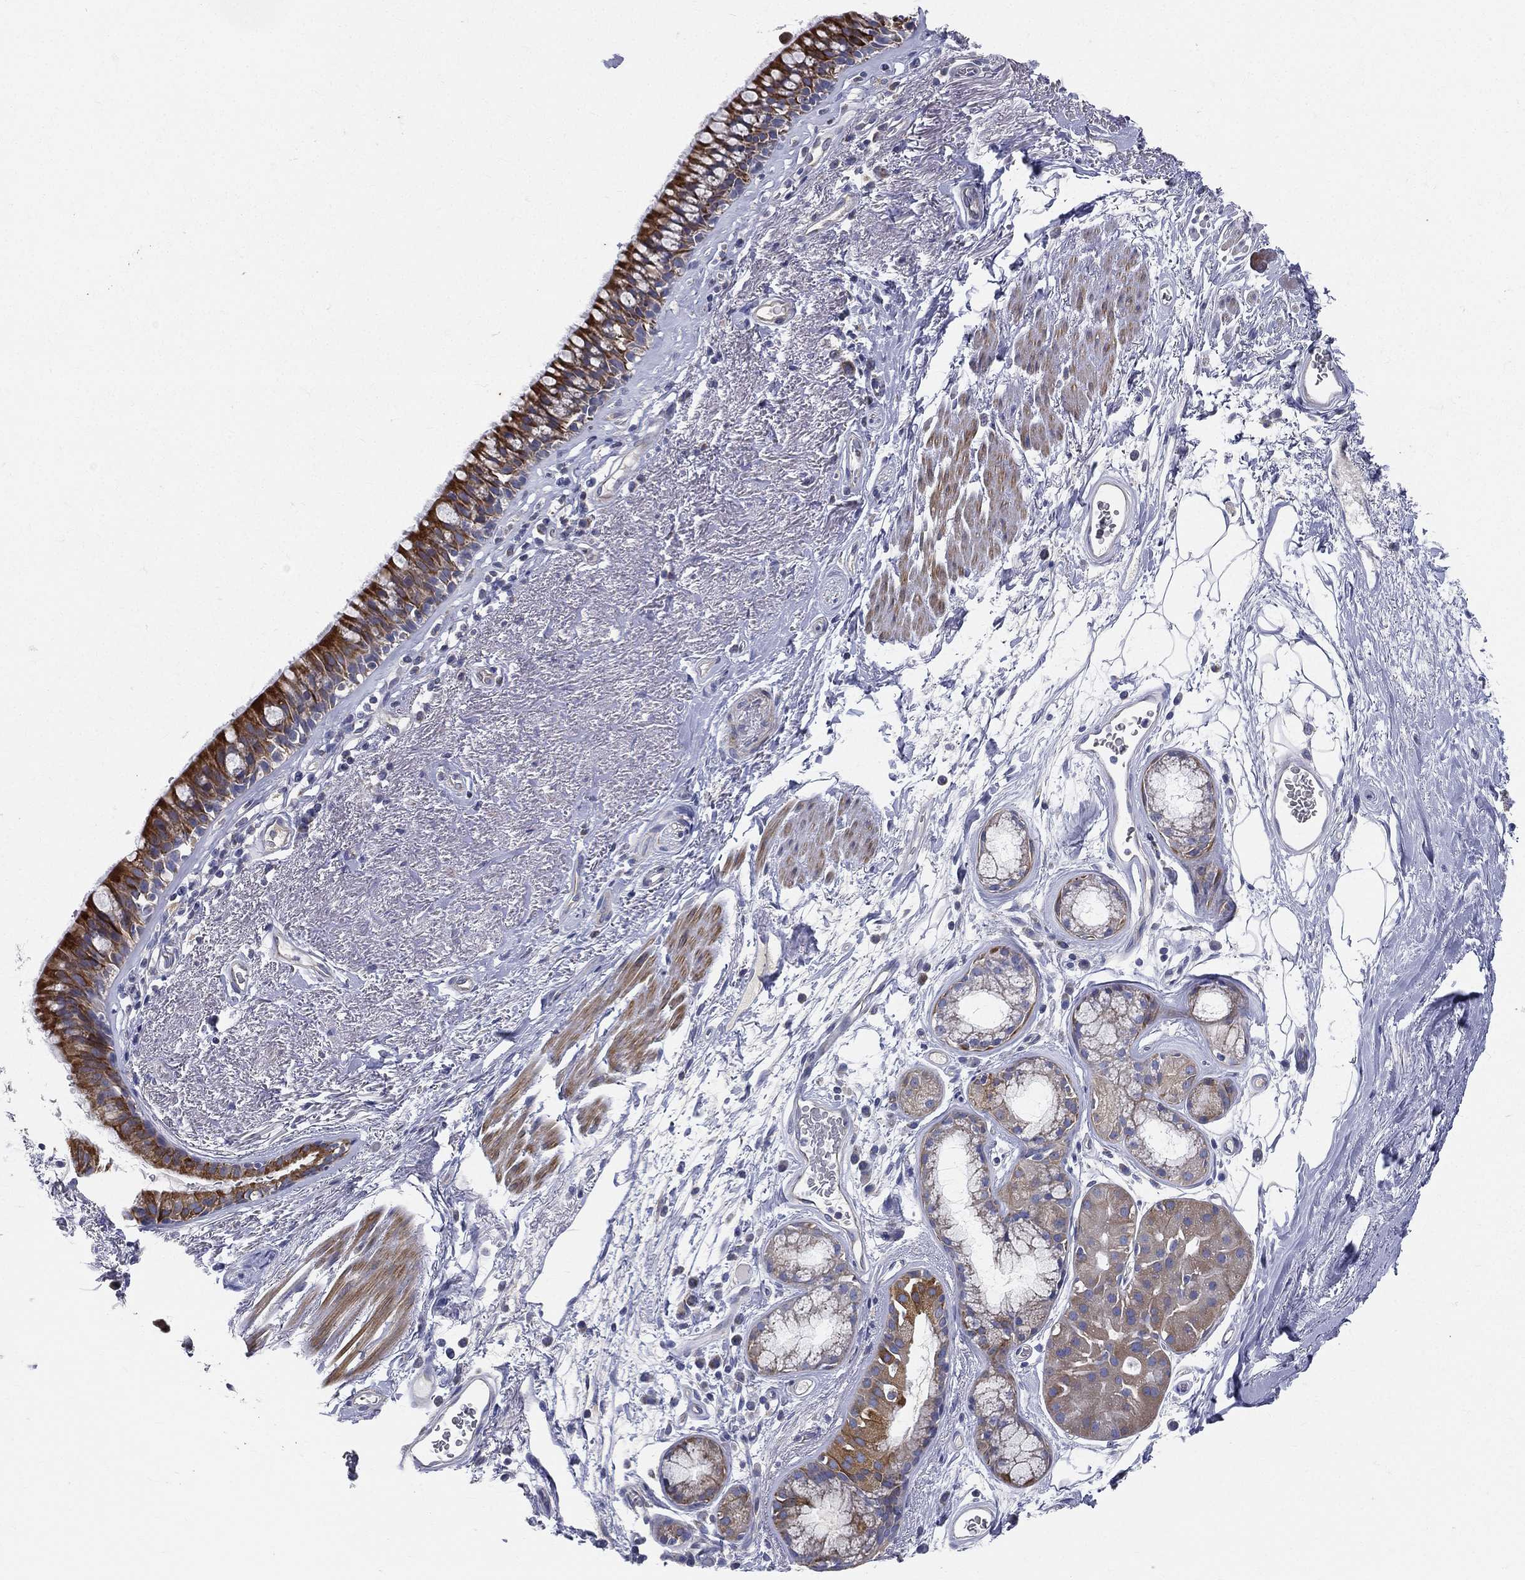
{"staining": {"intensity": "strong", "quantity": "25%-75%", "location": "cytoplasmic/membranous"}, "tissue": "bronchus", "cell_type": "Respiratory epithelial cells", "image_type": "normal", "snomed": [{"axis": "morphology", "description": "Normal tissue, NOS"}, {"axis": "topography", "description": "Bronchus"}], "caption": "Immunohistochemistry histopathology image of normal bronchus: human bronchus stained using immunohistochemistry exhibits high levels of strong protein expression localized specifically in the cytoplasmic/membranous of respiratory epithelial cells, appearing as a cytoplasmic/membranous brown color.", "gene": "PWWP3A", "patient": {"sex": "male", "age": 82}}